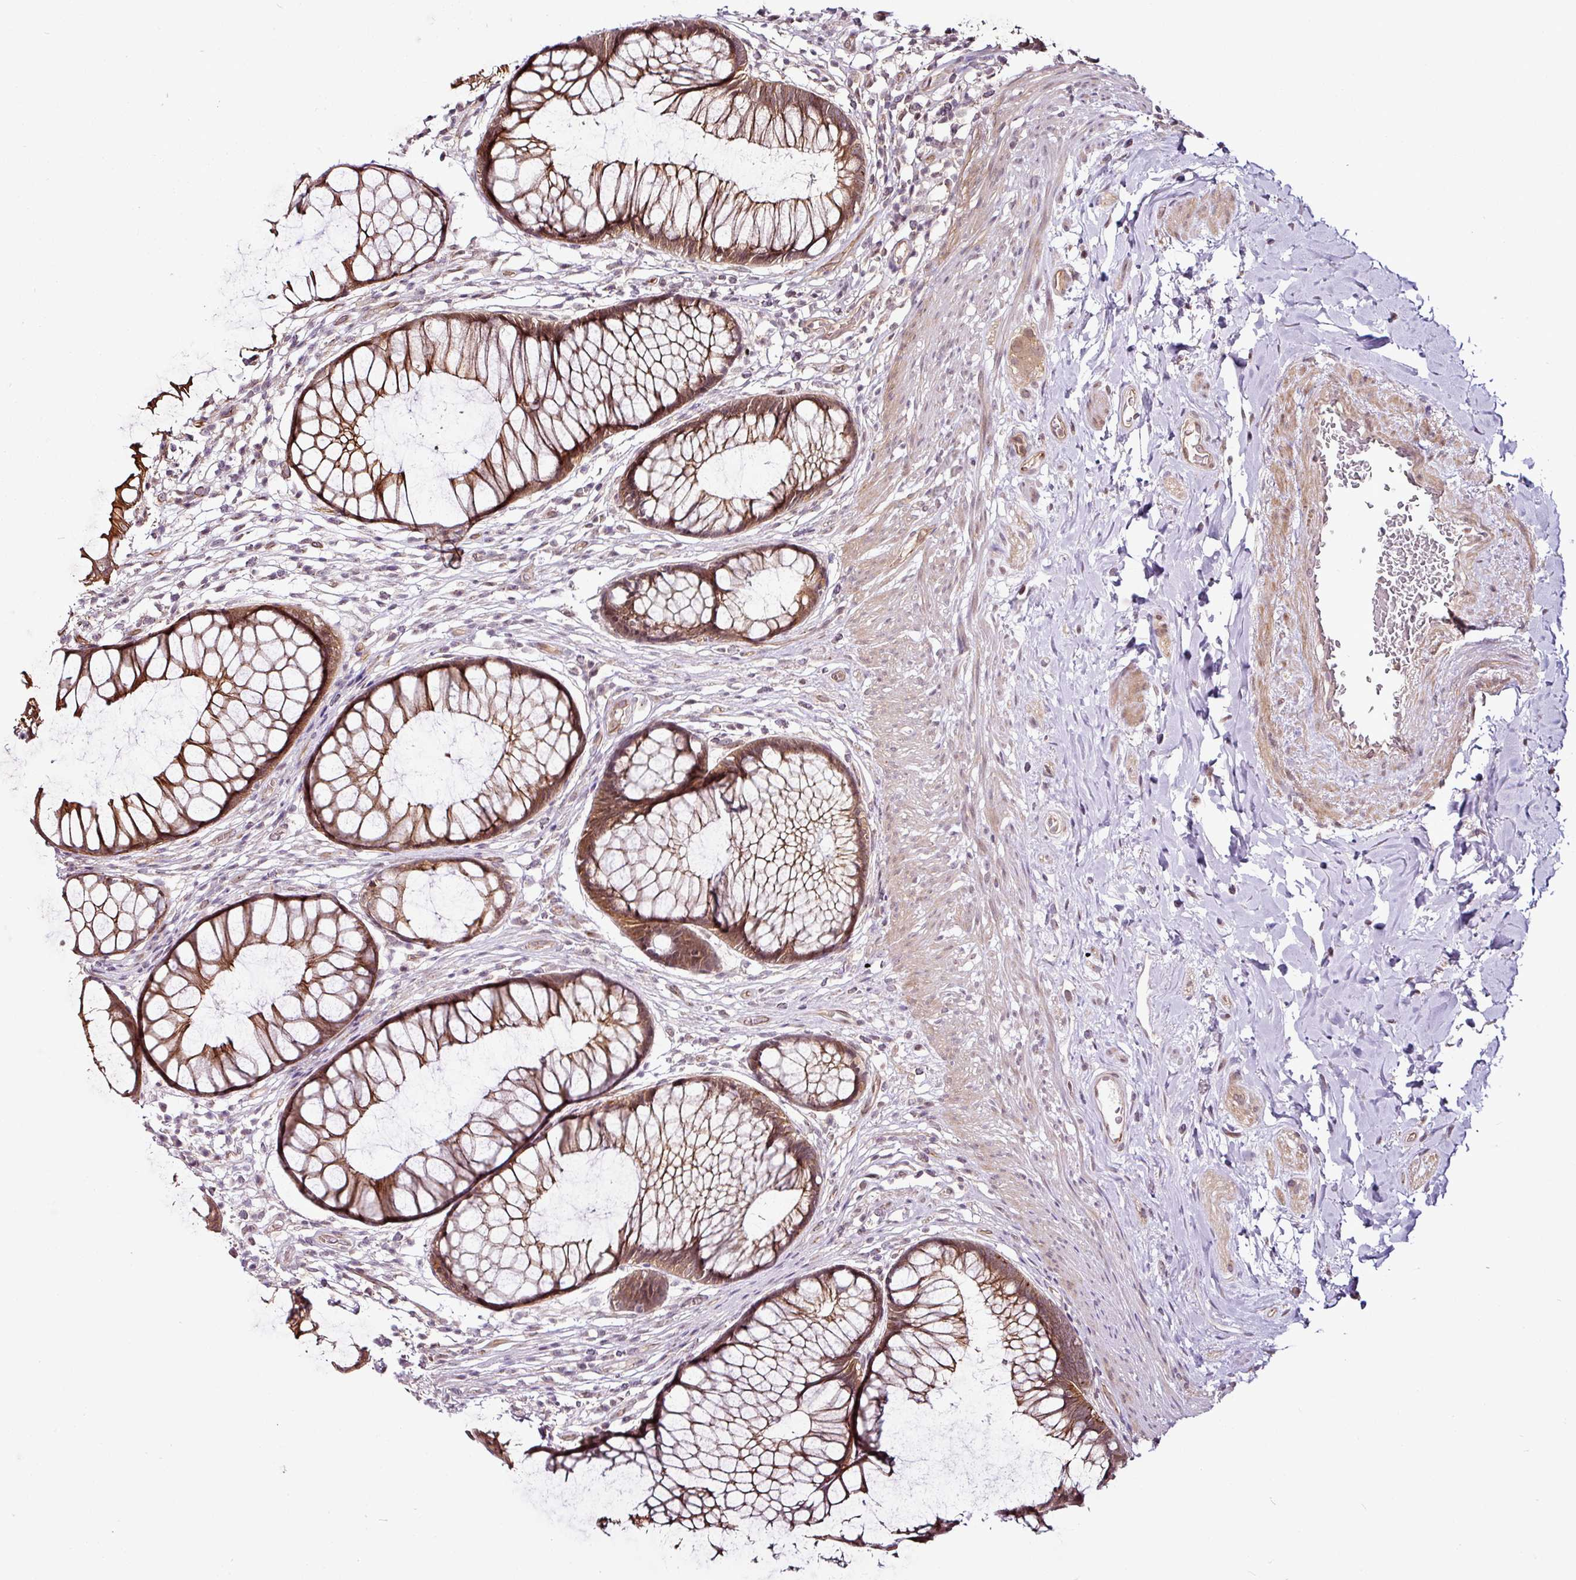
{"staining": {"intensity": "strong", "quantity": ">75%", "location": "cytoplasmic/membranous"}, "tissue": "rectum", "cell_type": "Glandular cells", "image_type": "normal", "snomed": [{"axis": "morphology", "description": "Normal tissue, NOS"}, {"axis": "topography", "description": "Smooth muscle"}, {"axis": "topography", "description": "Rectum"}], "caption": "Immunohistochemistry image of normal rectum: rectum stained using IHC shows high levels of strong protein expression localized specifically in the cytoplasmic/membranous of glandular cells, appearing as a cytoplasmic/membranous brown color.", "gene": "DCAF13", "patient": {"sex": "male", "age": 53}}